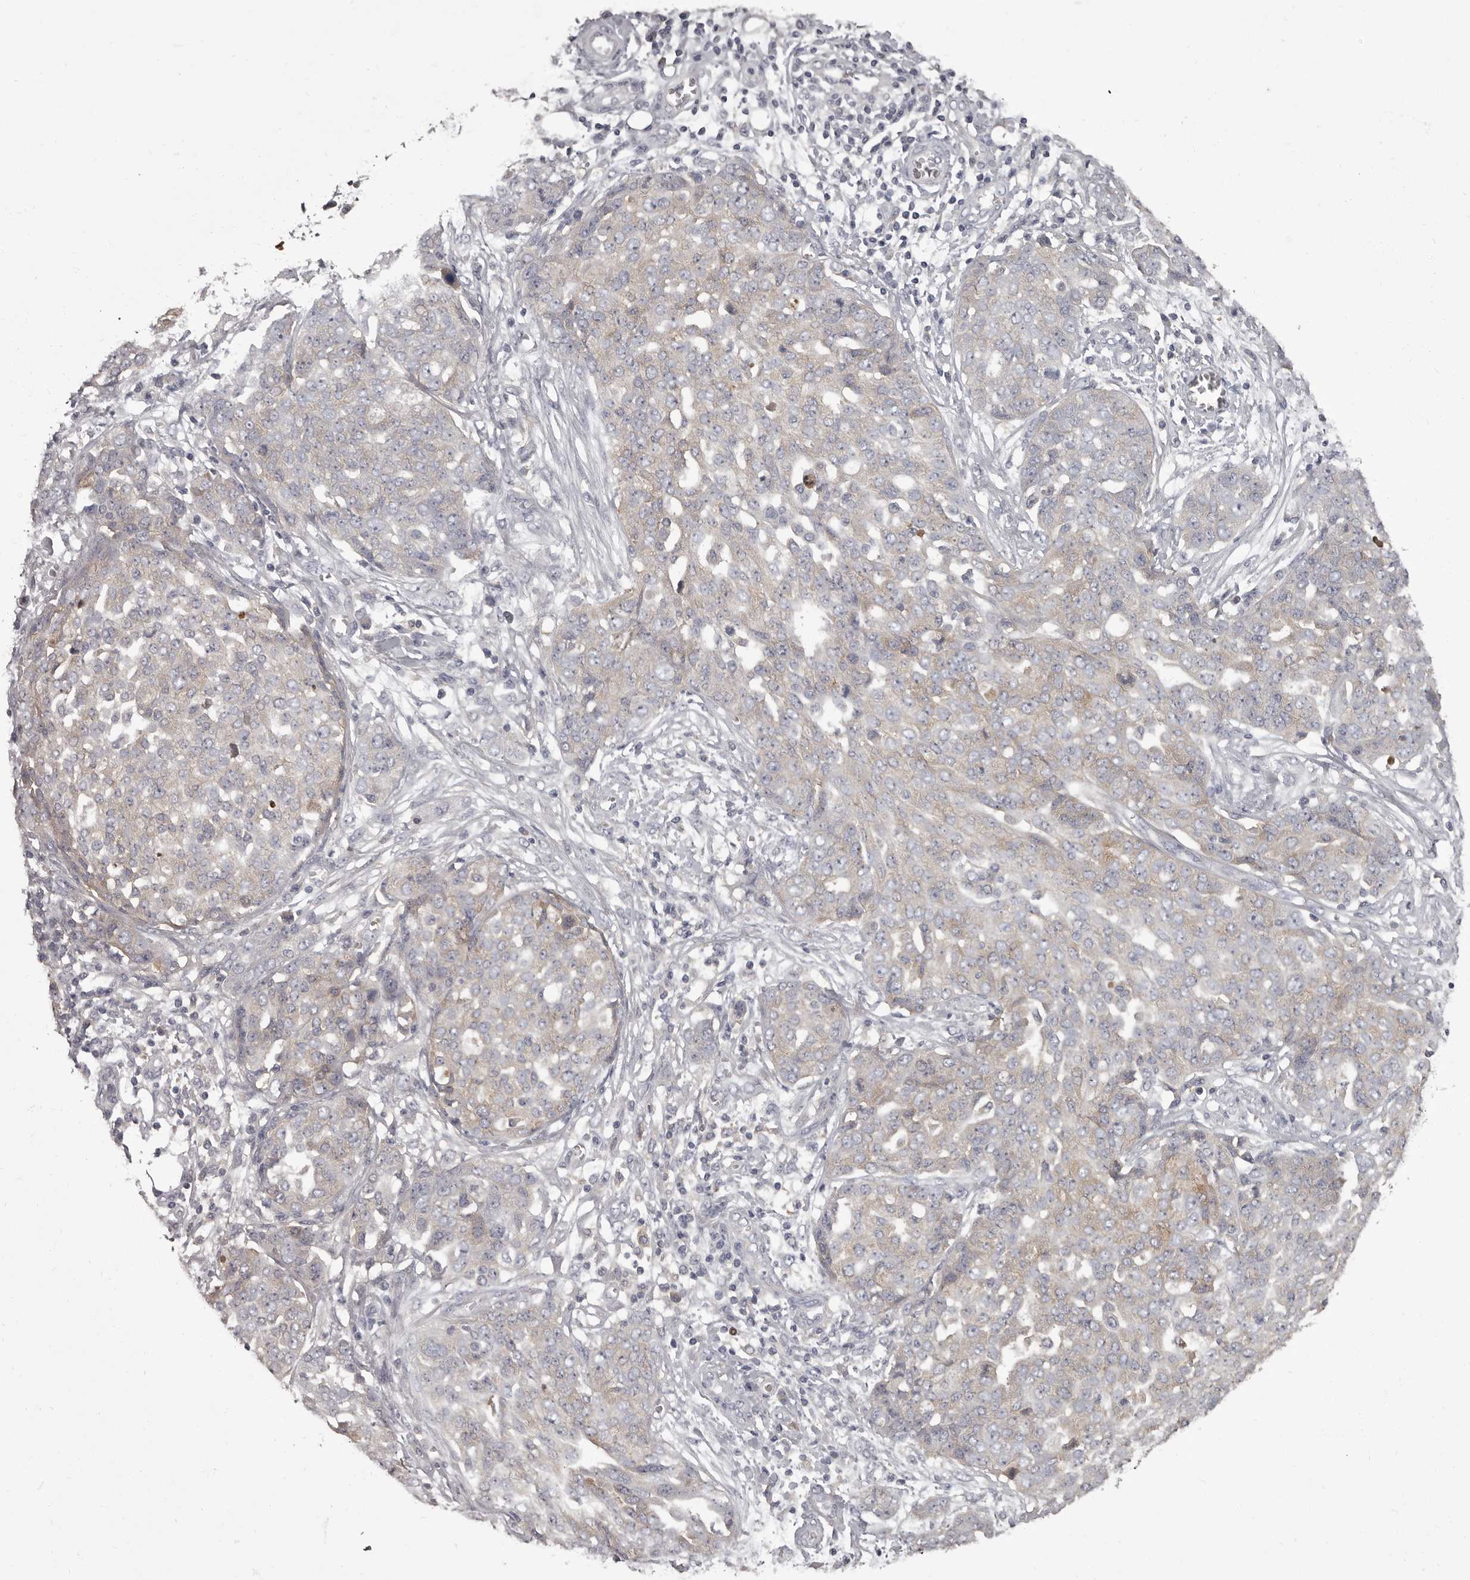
{"staining": {"intensity": "negative", "quantity": "none", "location": "none"}, "tissue": "ovarian cancer", "cell_type": "Tumor cells", "image_type": "cancer", "snomed": [{"axis": "morphology", "description": "Cystadenocarcinoma, serous, NOS"}, {"axis": "topography", "description": "Soft tissue"}, {"axis": "topography", "description": "Ovary"}], "caption": "DAB immunohistochemical staining of ovarian cancer exhibits no significant staining in tumor cells.", "gene": "APEH", "patient": {"sex": "female", "age": 57}}